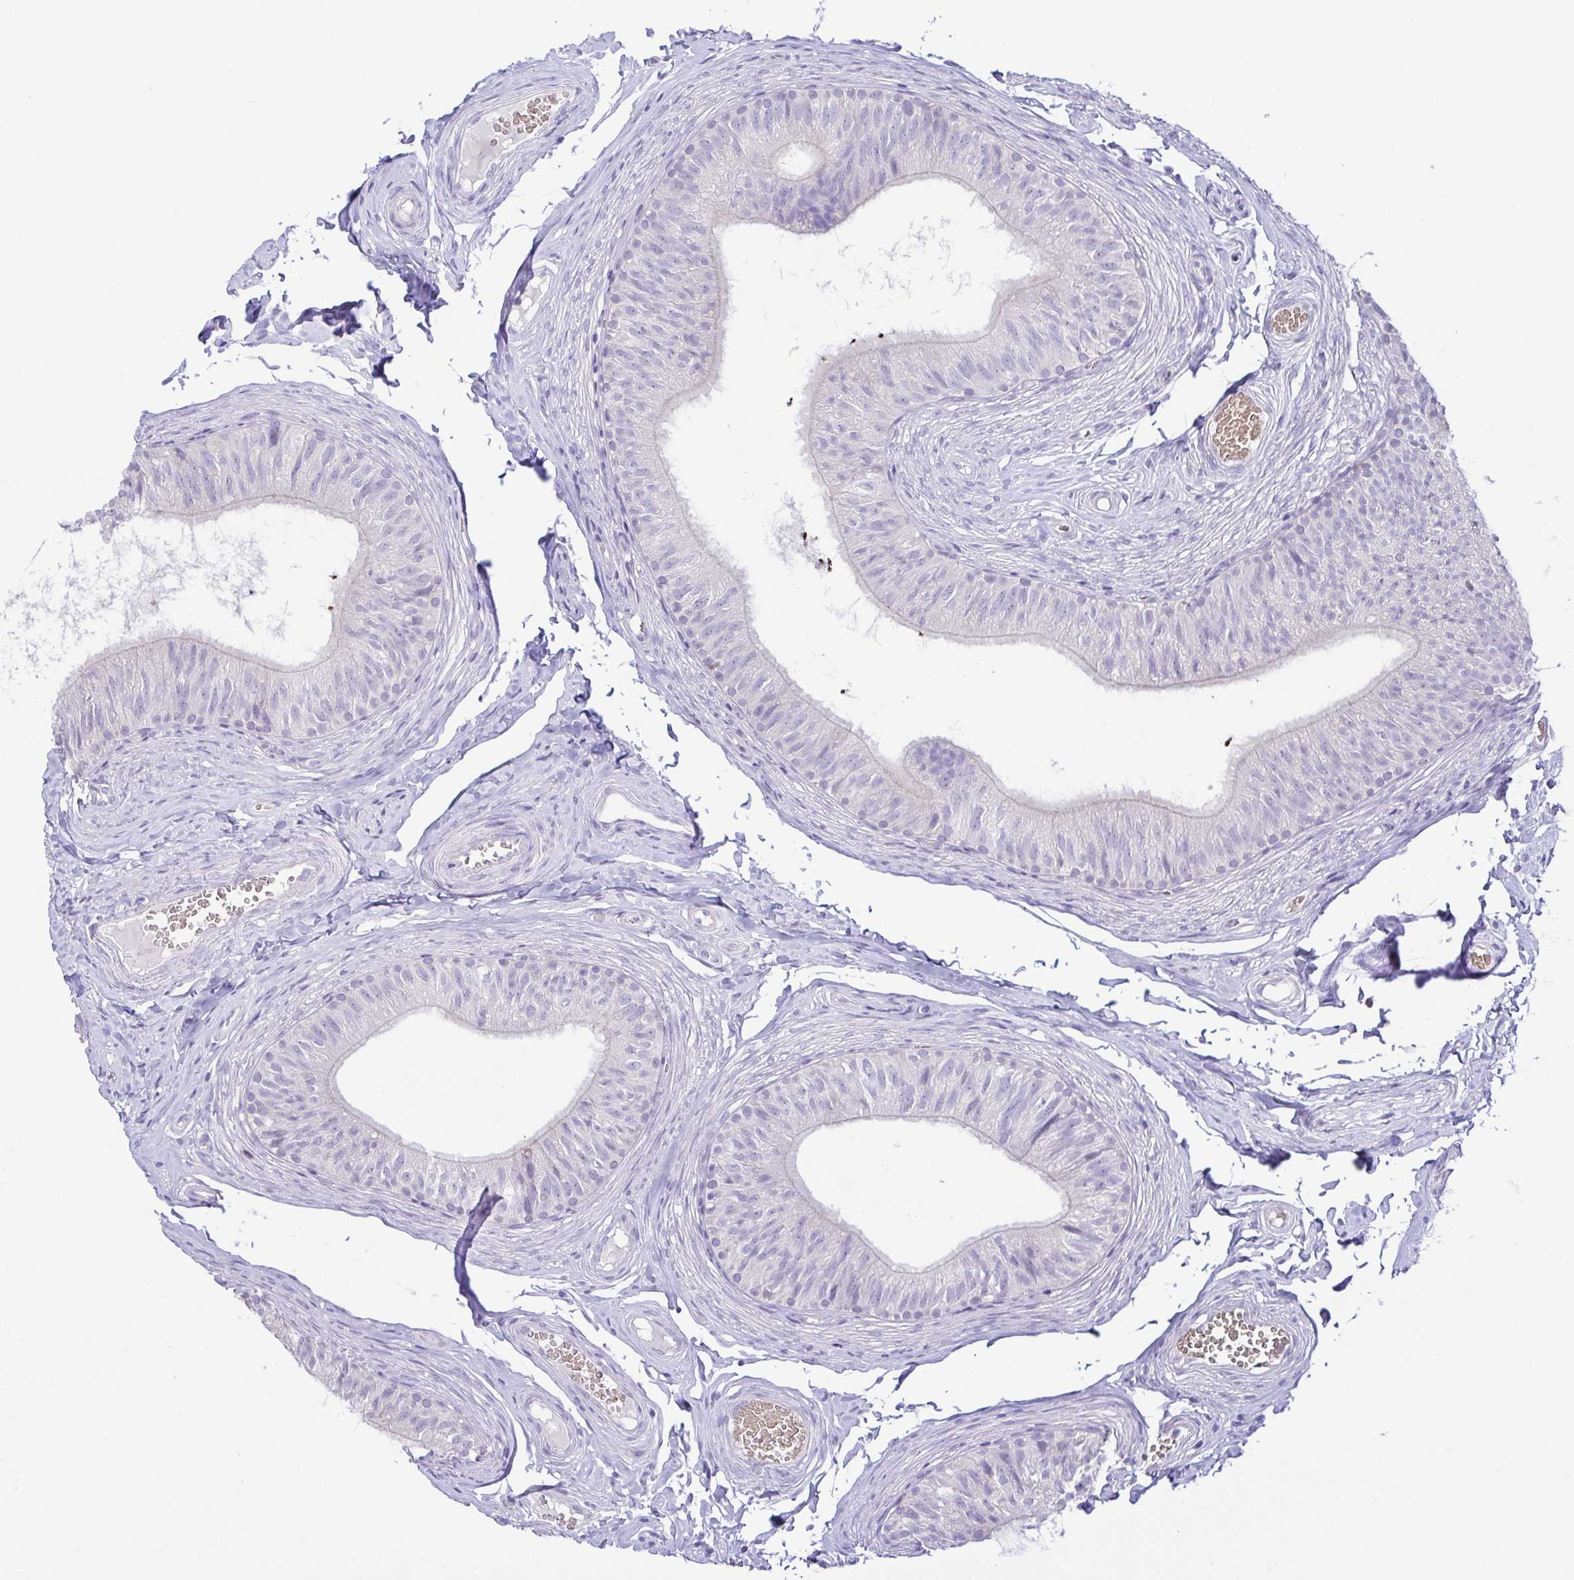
{"staining": {"intensity": "negative", "quantity": "none", "location": "none"}, "tissue": "epididymis", "cell_type": "Glandular cells", "image_type": "normal", "snomed": [{"axis": "morphology", "description": "Normal tissue, NOS"}, {"axis": "topography", "description": "Epididymis, spermatic cord, NOS"}, {"axis": "topography", "description": "Epididymis"}, {"axis": "topography", "description": "Peripheral nerve tissue"}], "caption": "High power microscopy histopathology image of an immunohistochemistry histopathology image of unremarkable epididymis, revealing no significant staining in glandular cells.", "gene": "EPB42", "patient": {"sex": "male", "age": 29}}